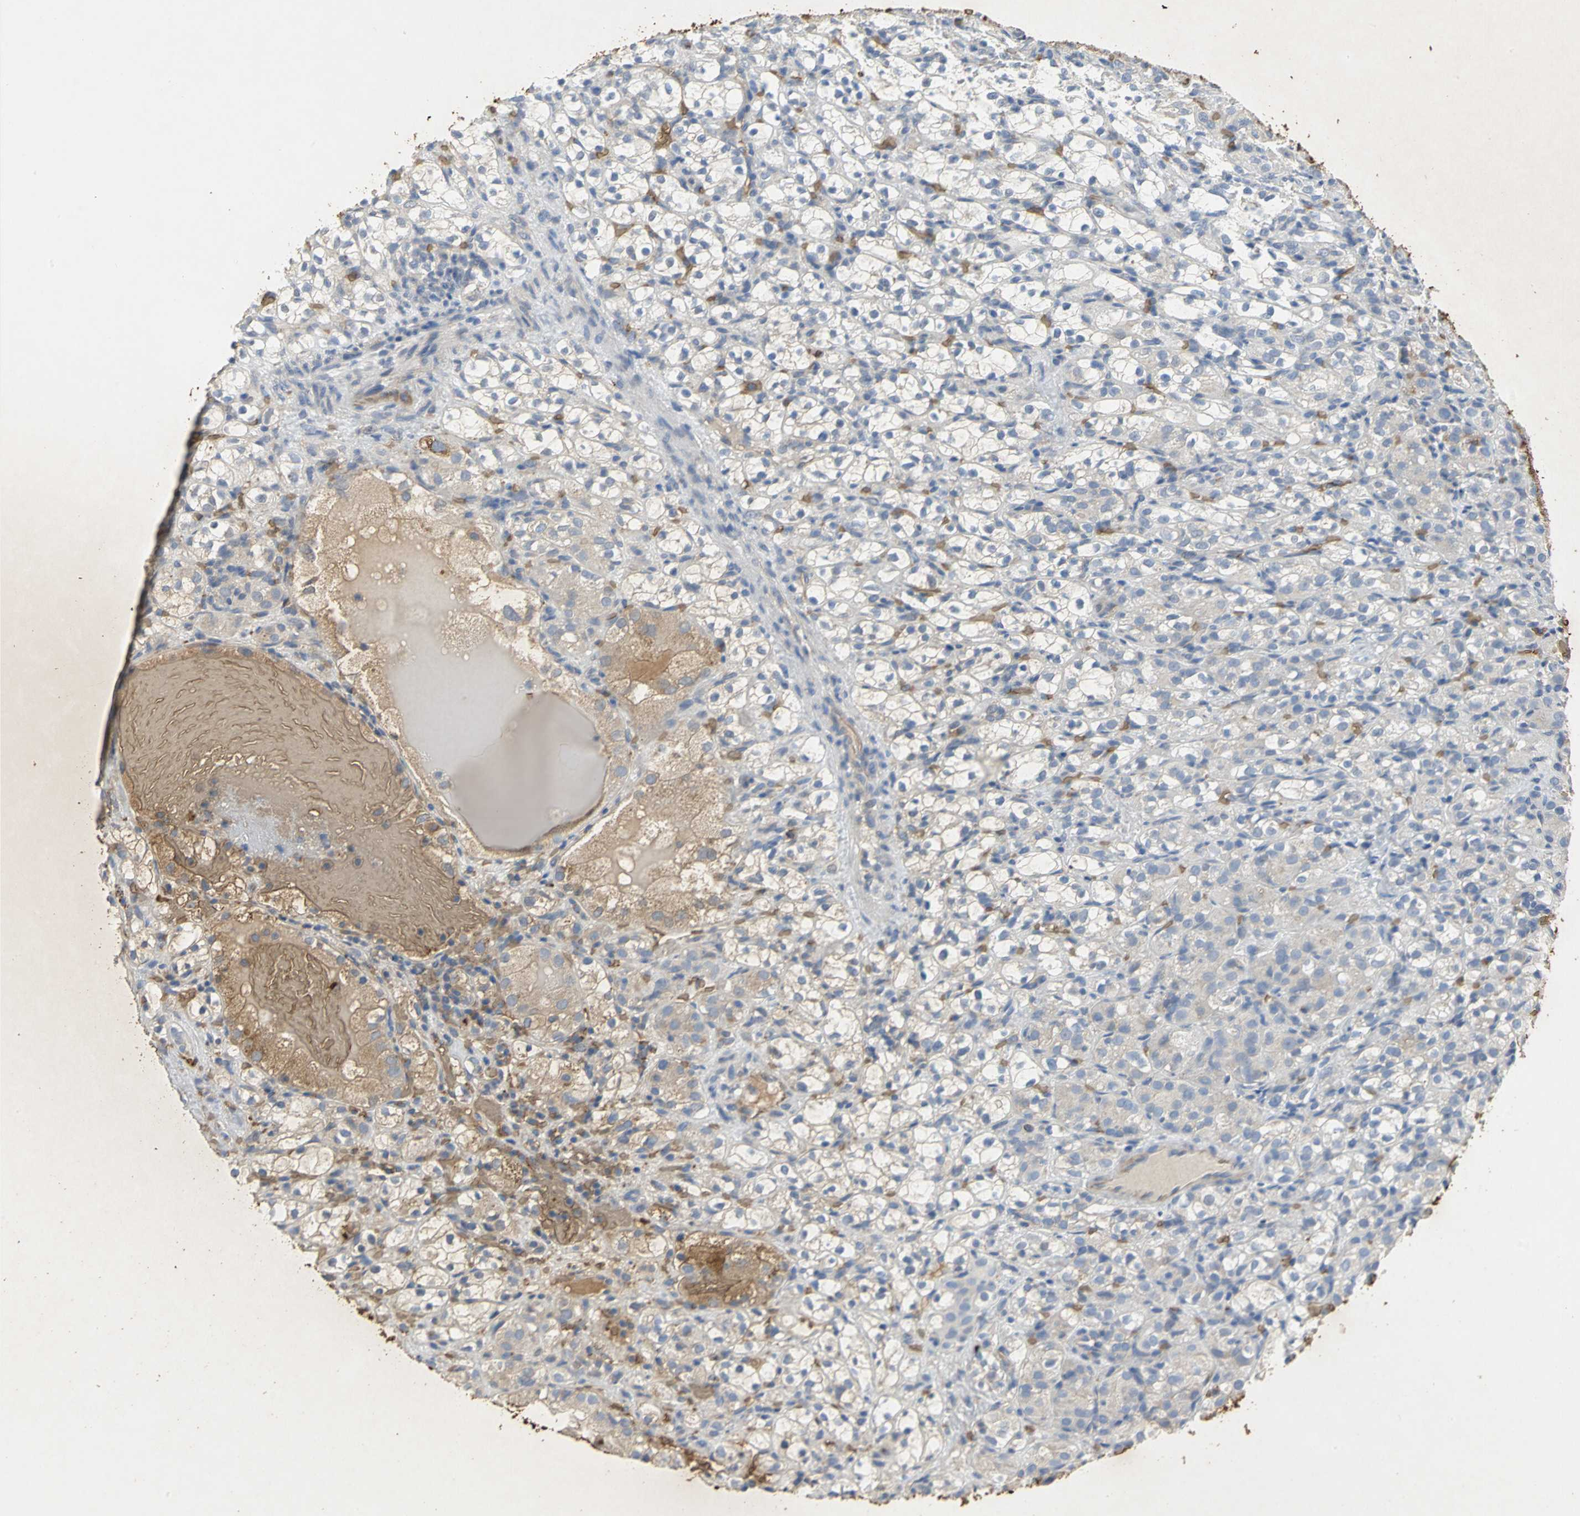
{"staining": {"intensity": "moderate", "quantity": "25%-75%", "location": "cytoplasmic/membranous"}, "tissue": "renal cancer", "cell_type": "Tumor cells", "image_type": "cancer", "snomed": [{"axis": "morphology", "description": "Normal tissue, NOS"}, {"axis": "morphology", "description": "Adenocarcinoma, NOS"}, {"axis": "topography", "description": "Kidney"}], "caption": "This micrograph displays immunohistochemistry (IHC) staining of human adenocarcinoma (renal), with medium moderate cytoplasmic/membranous staining in approximately 25%-75% of tumor cells.", "gene": "TREM1", "patient": {"sex": "male", "age": 61}}